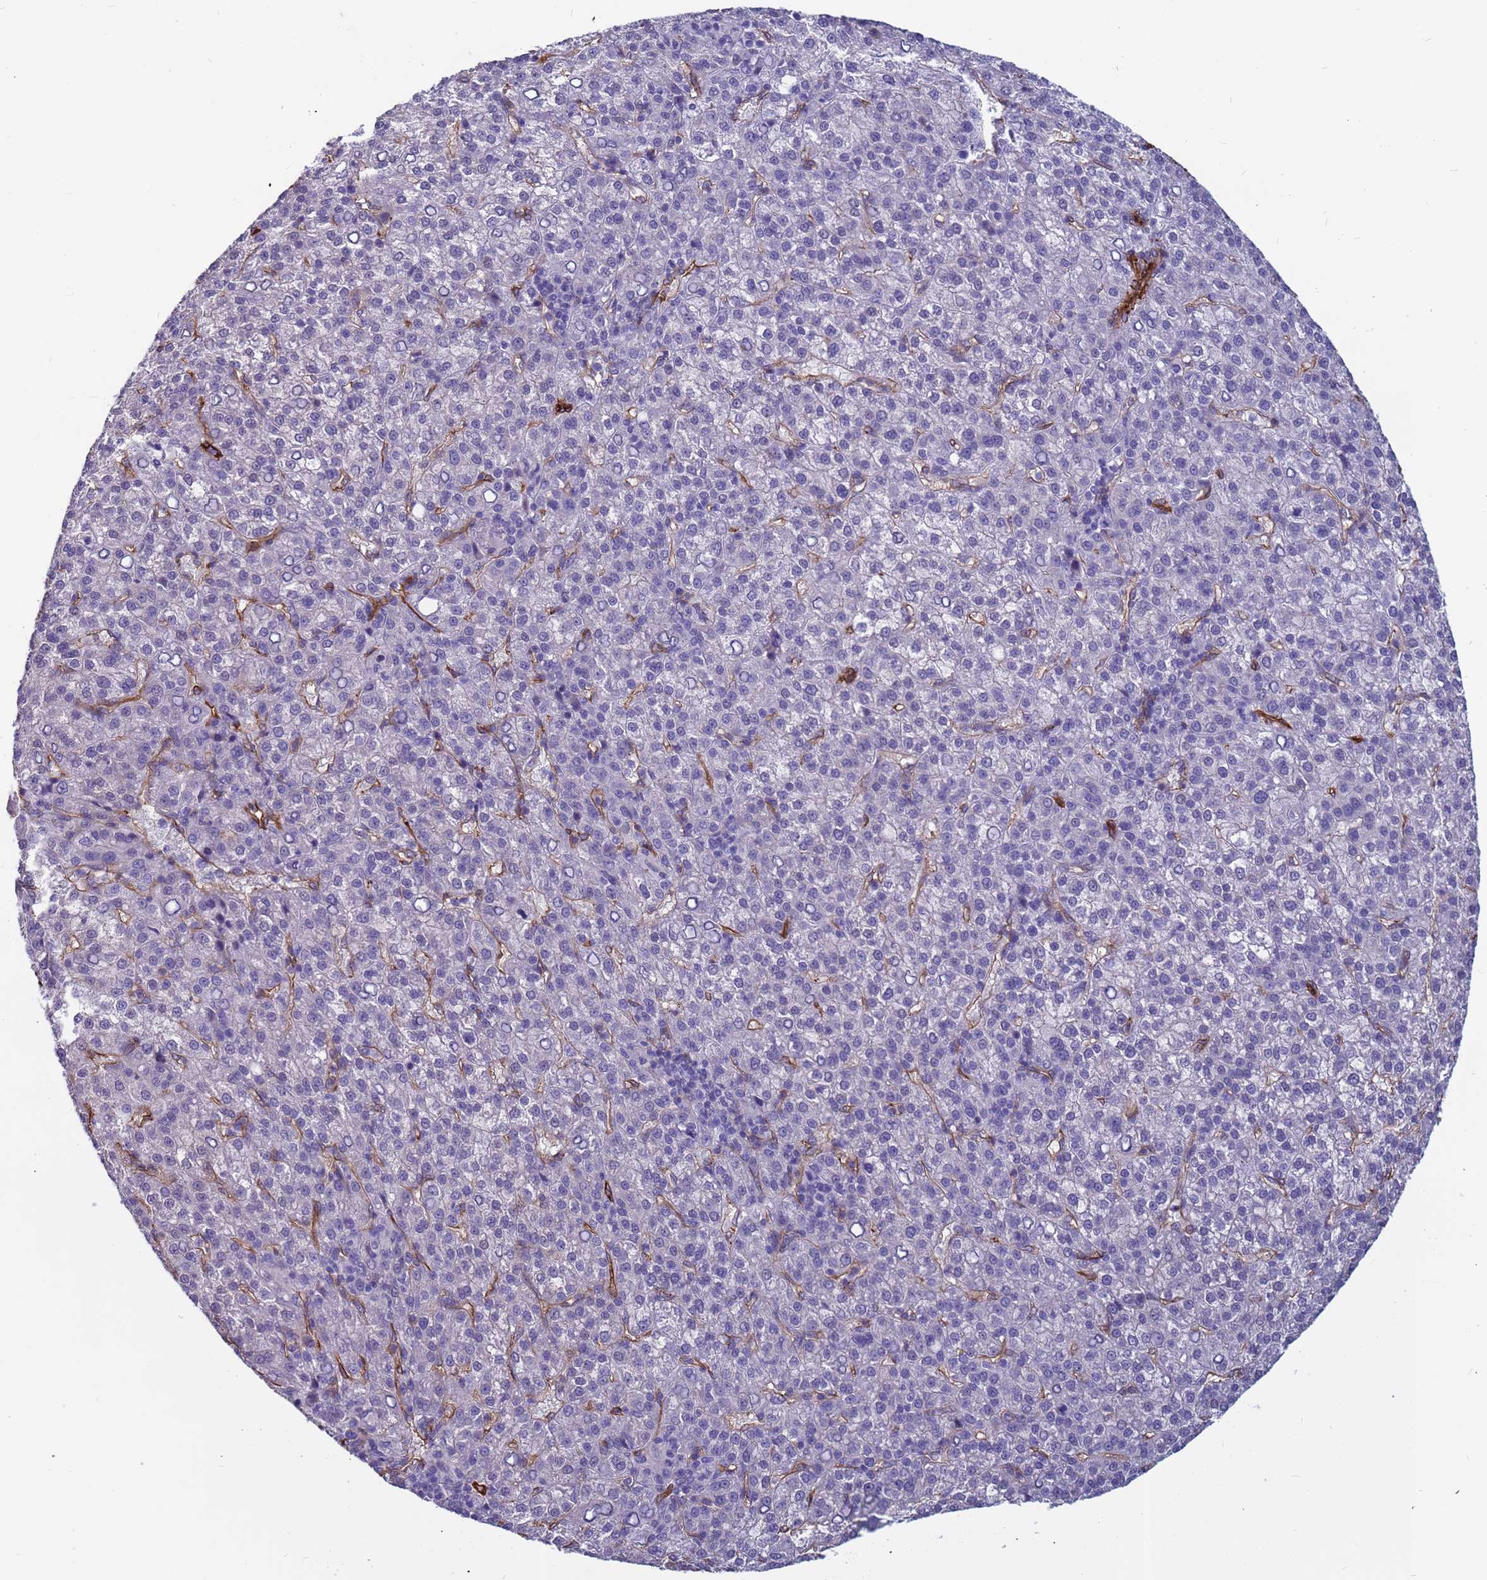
{"staining": {"intensity": "negative", "quantity": "none", "location": "none"}, "tissue": "liver cancer", "cell_type": "Tumor cells", "image_type": "cancer", "snomed": [{"axis": "morphology", "description": "Carcinoma, Hepatocellular, NOS"}, {"axis": "topography", "description": "Liver"}], "caption": "High magnification brightfield microscopy of liver cancer (hepatocellular carcinoma) stained with DAB (3,3'-diaminobenzidine) (brown) and counterstained with hematoxylin (blue): tumor cells show no significant positivity.", "gene": "EHD2", "patient": {"sex": "female", "age": 58}}